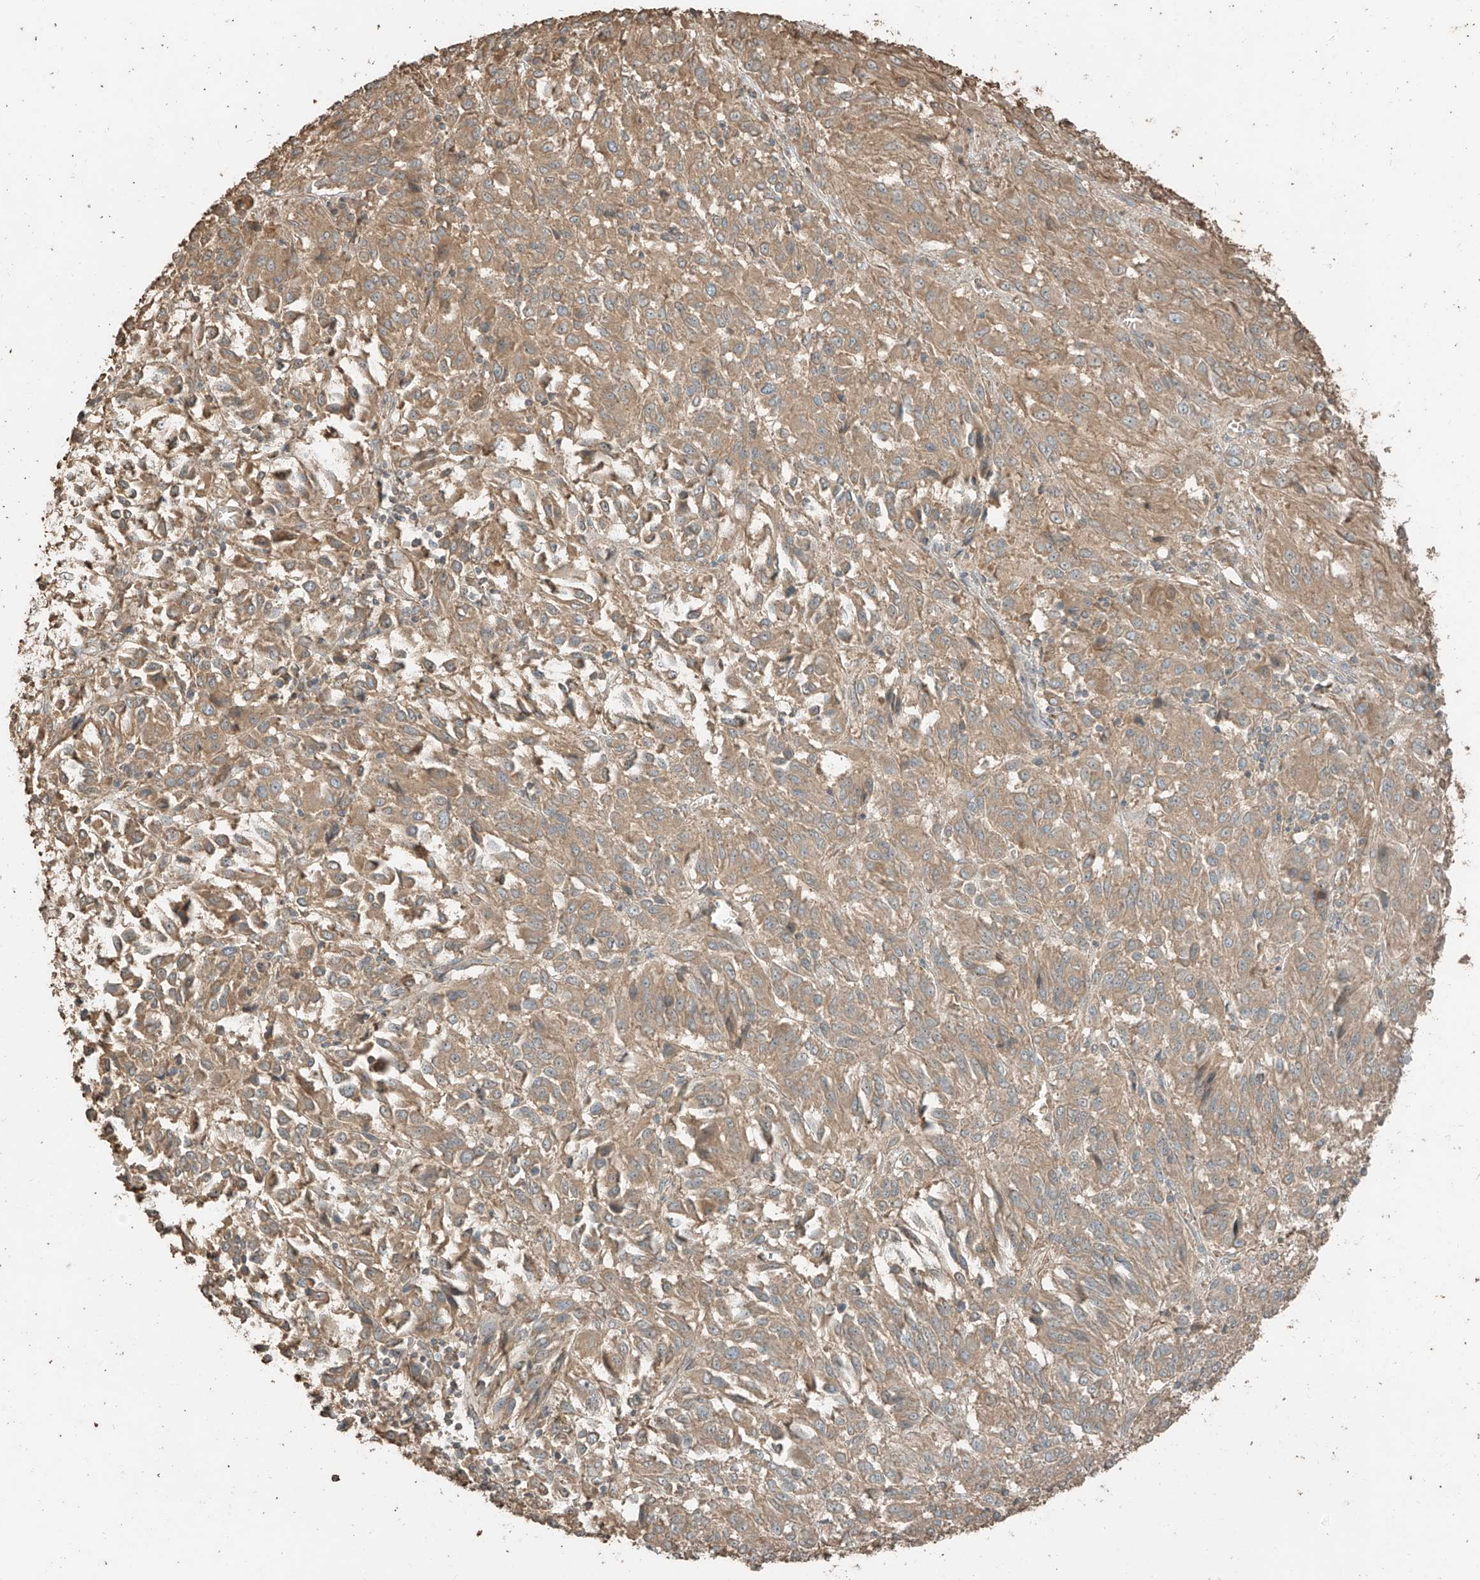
{"staining": {"intensity": "moderate", "quantity": ">75%", "location": "cytoplasmic/membranous"}, "tissue": "melanoma", "cell_type": "Tumor cells", "image_type": "cancer", "snomed": [{"axis": "morphology", "description": "Malignant melanoma, Metastatic site"}, {"axis": "topography", "description": "Lung"}], "caption": "Immunohistochemistry (IHC) photomicrograph of neoplastic tissue: human malignant melanoma (metastatic site) stained using immunohistochemistry demonstrates medium levels of moderate protein expression localized specifically in the cytoplasmic/membranous of tumor cells, appearing as a cytoplasmic/membranous brown color.", "gene": "RFTN2", "patient": {"sex": "male", "age": 64}}